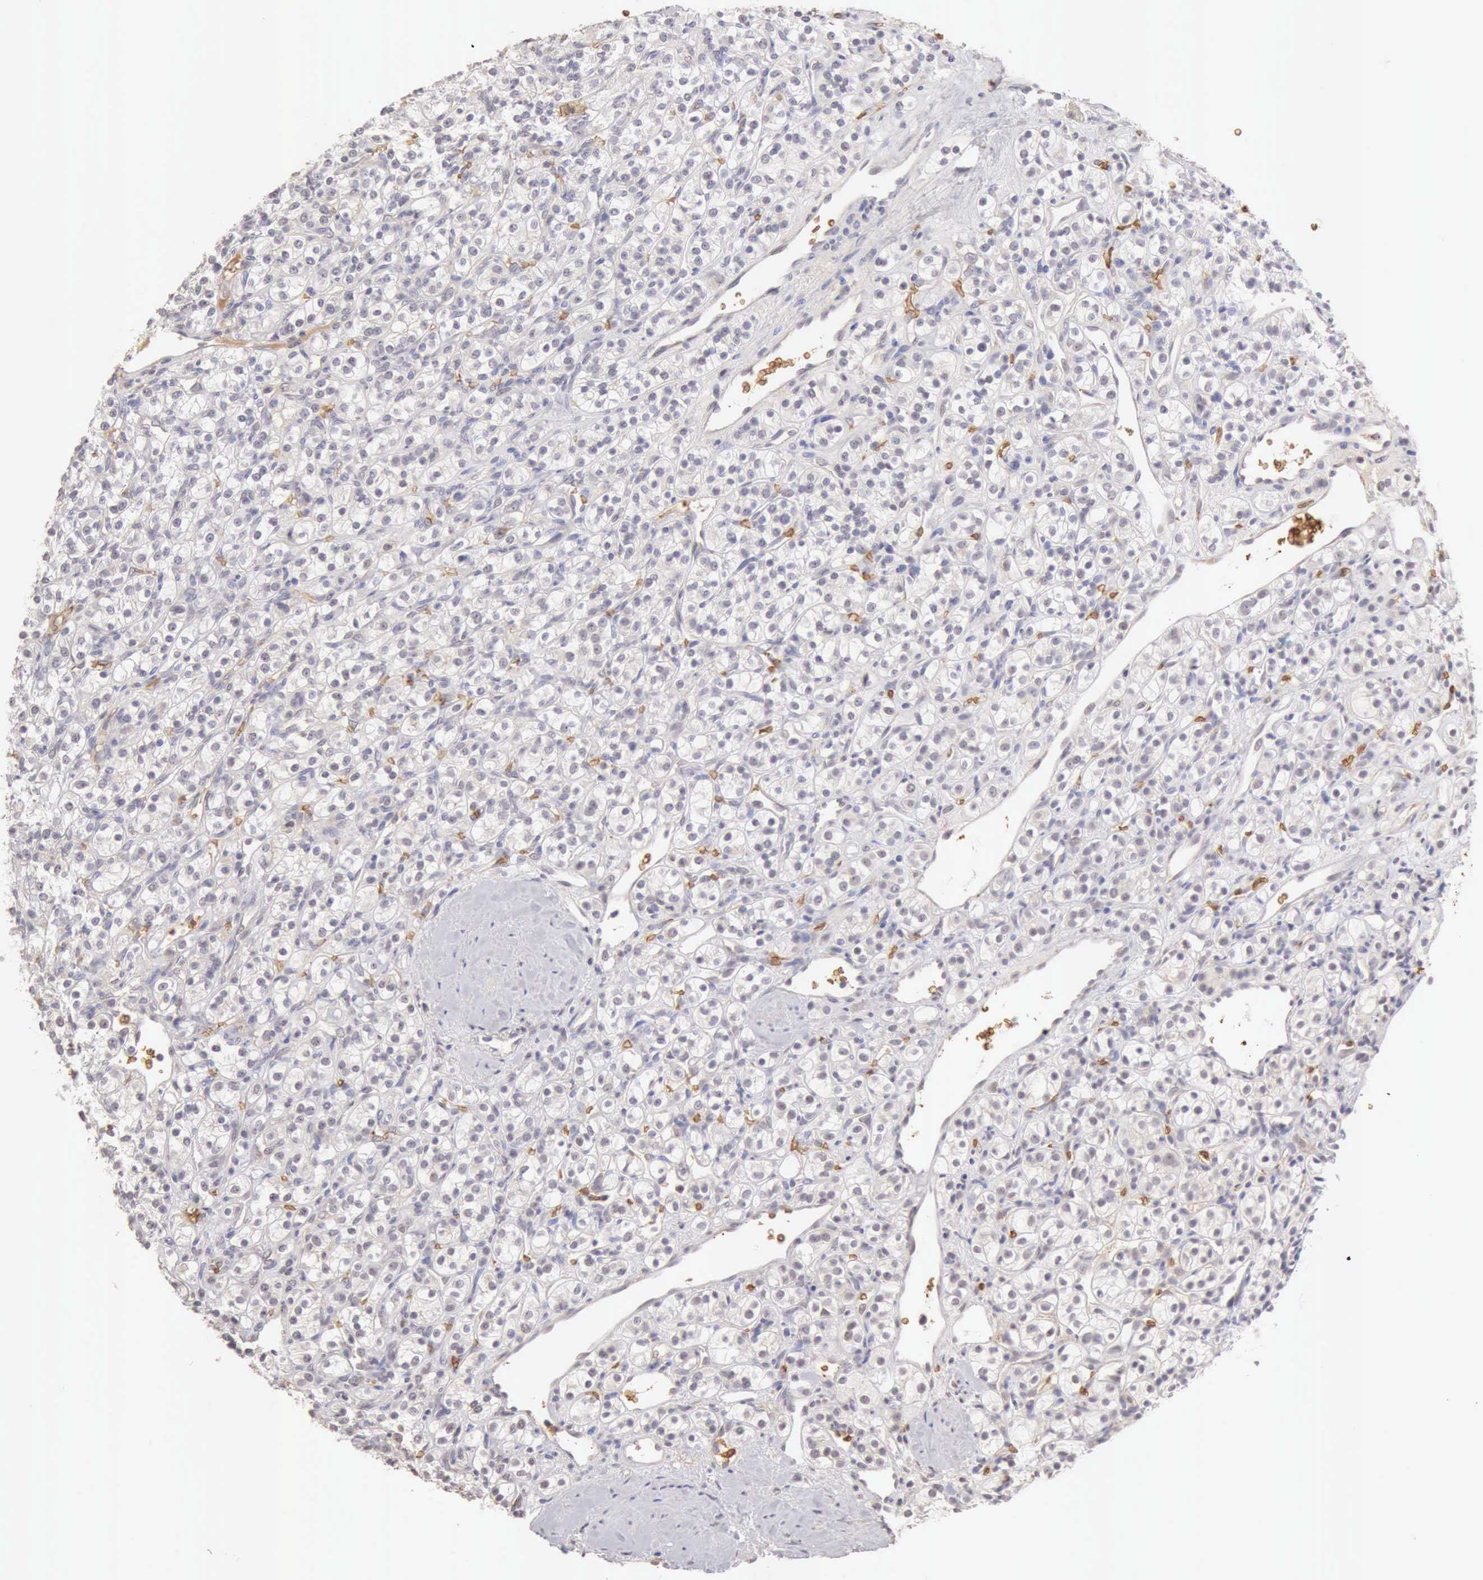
{"staining": {"intensity": "negative", "quantity": "none", "location": "none"}, "tissue": "renal cancer", "cell_type": "Tumor cells", "image_type": "cancer", "snomed": [{"axis": "morphology", "description": "Adenocarcinoma, NOS"}, {"axis": "topography", "description": "Kidney"}], "caption": "Immunohistochemistry (IHC) of human renal cancer shows no positivity in tumor cells. The staining was performed using DAB (3,3'-diaminobenzidine) to visualize the protein expression in brown, while the nuclei were stained in blue with hematoxylin (Magnification: 20x).", "gene": "CFI", "patient": {"sex": "male", "age": 77}}